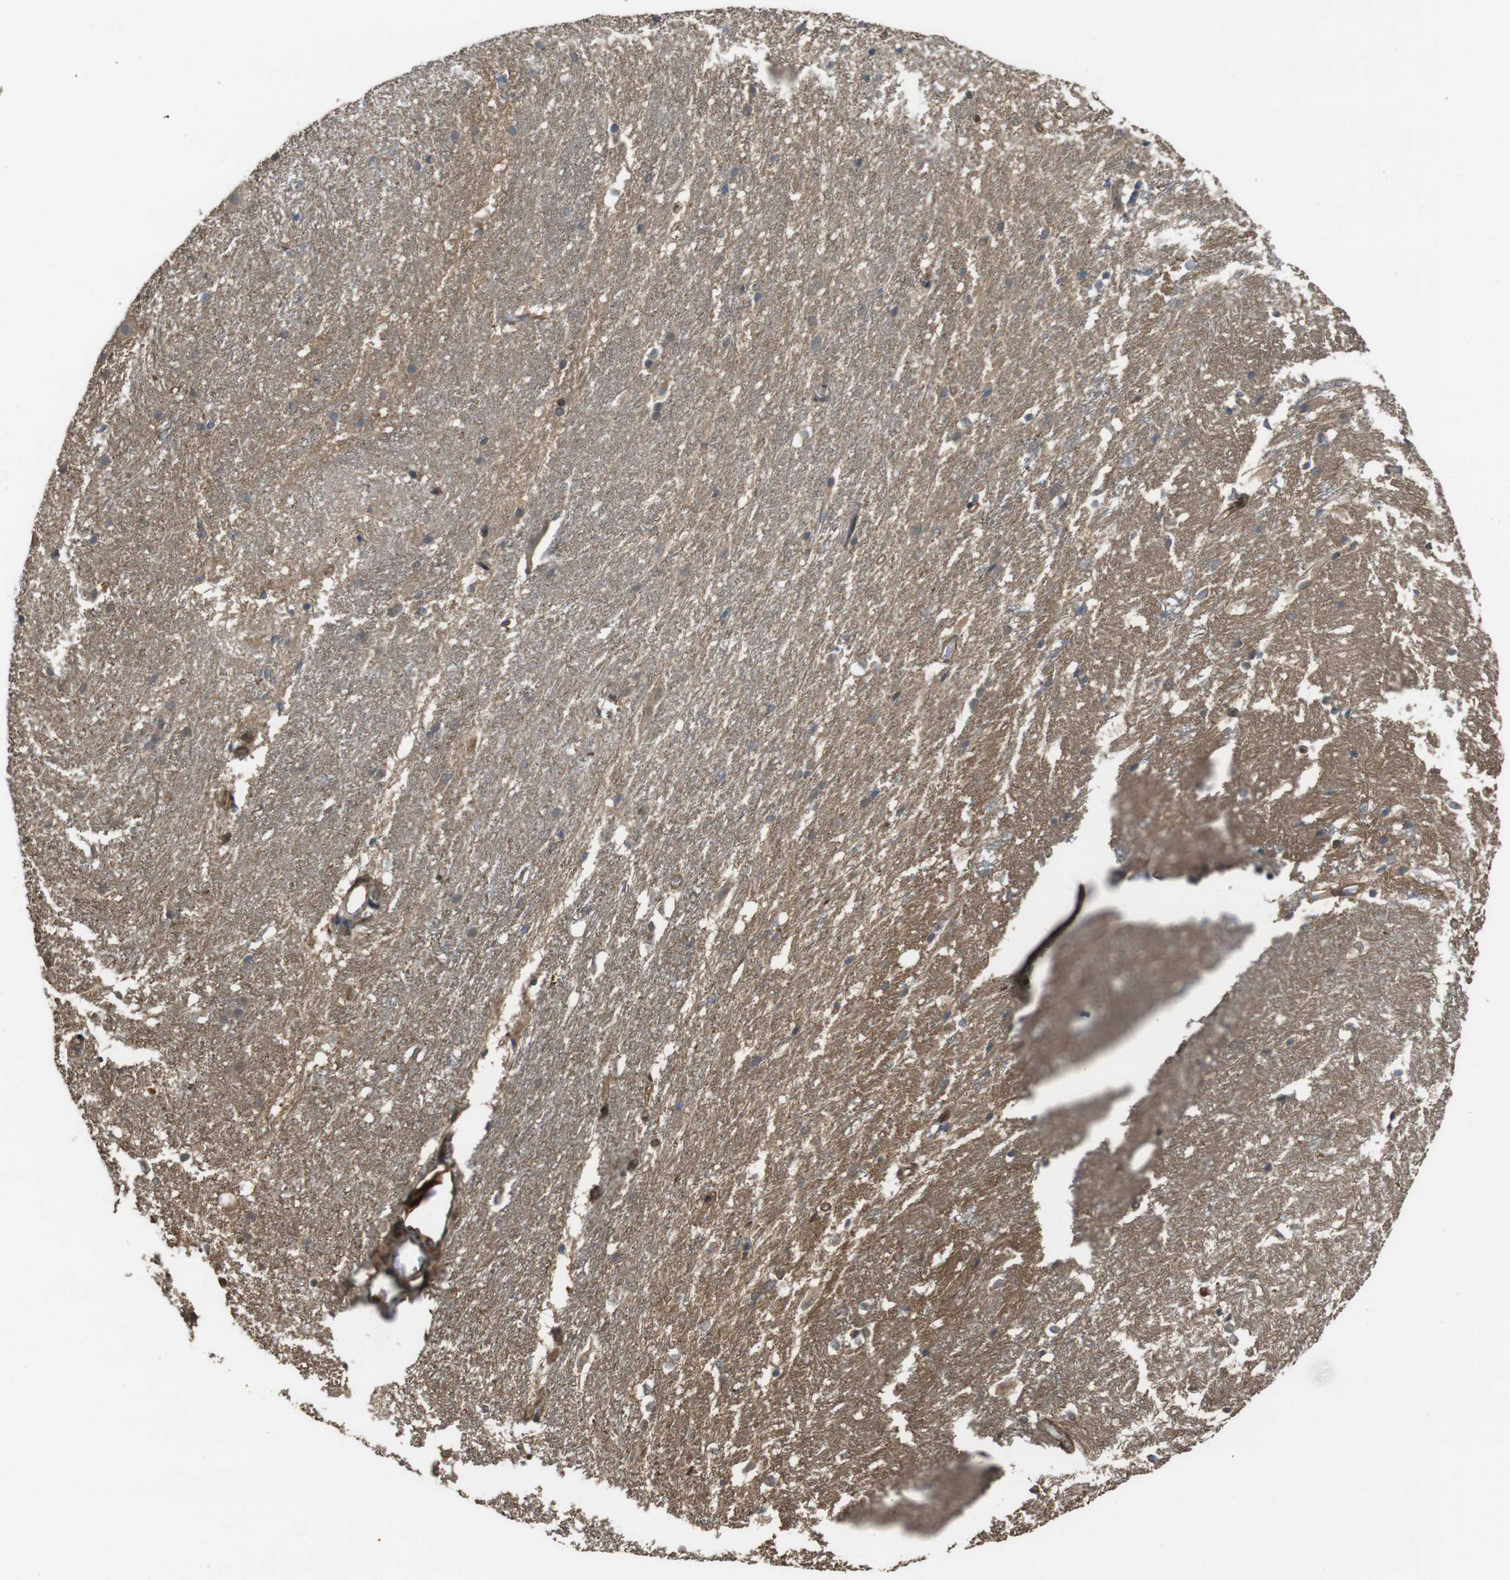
{"staining": {"intensity": "negative", "quantity": "none", "location": "none"}, "tissue": "hippocampus", "cell_type": "Glial cells", "image_type": "normal", "snomed": [{"axis": "morphology", "description": "Normal tissue, NOS"}, {"axis": "topography", "description": "Hippocampus"}], "caption": "A high-resolution micrograph shows immunohistochemistry staining of benign hippocampus, which reveals no significant staining in glial cells.", "gene": "ARHGDIA", "patient": {"sex": "female", "age": 19}}